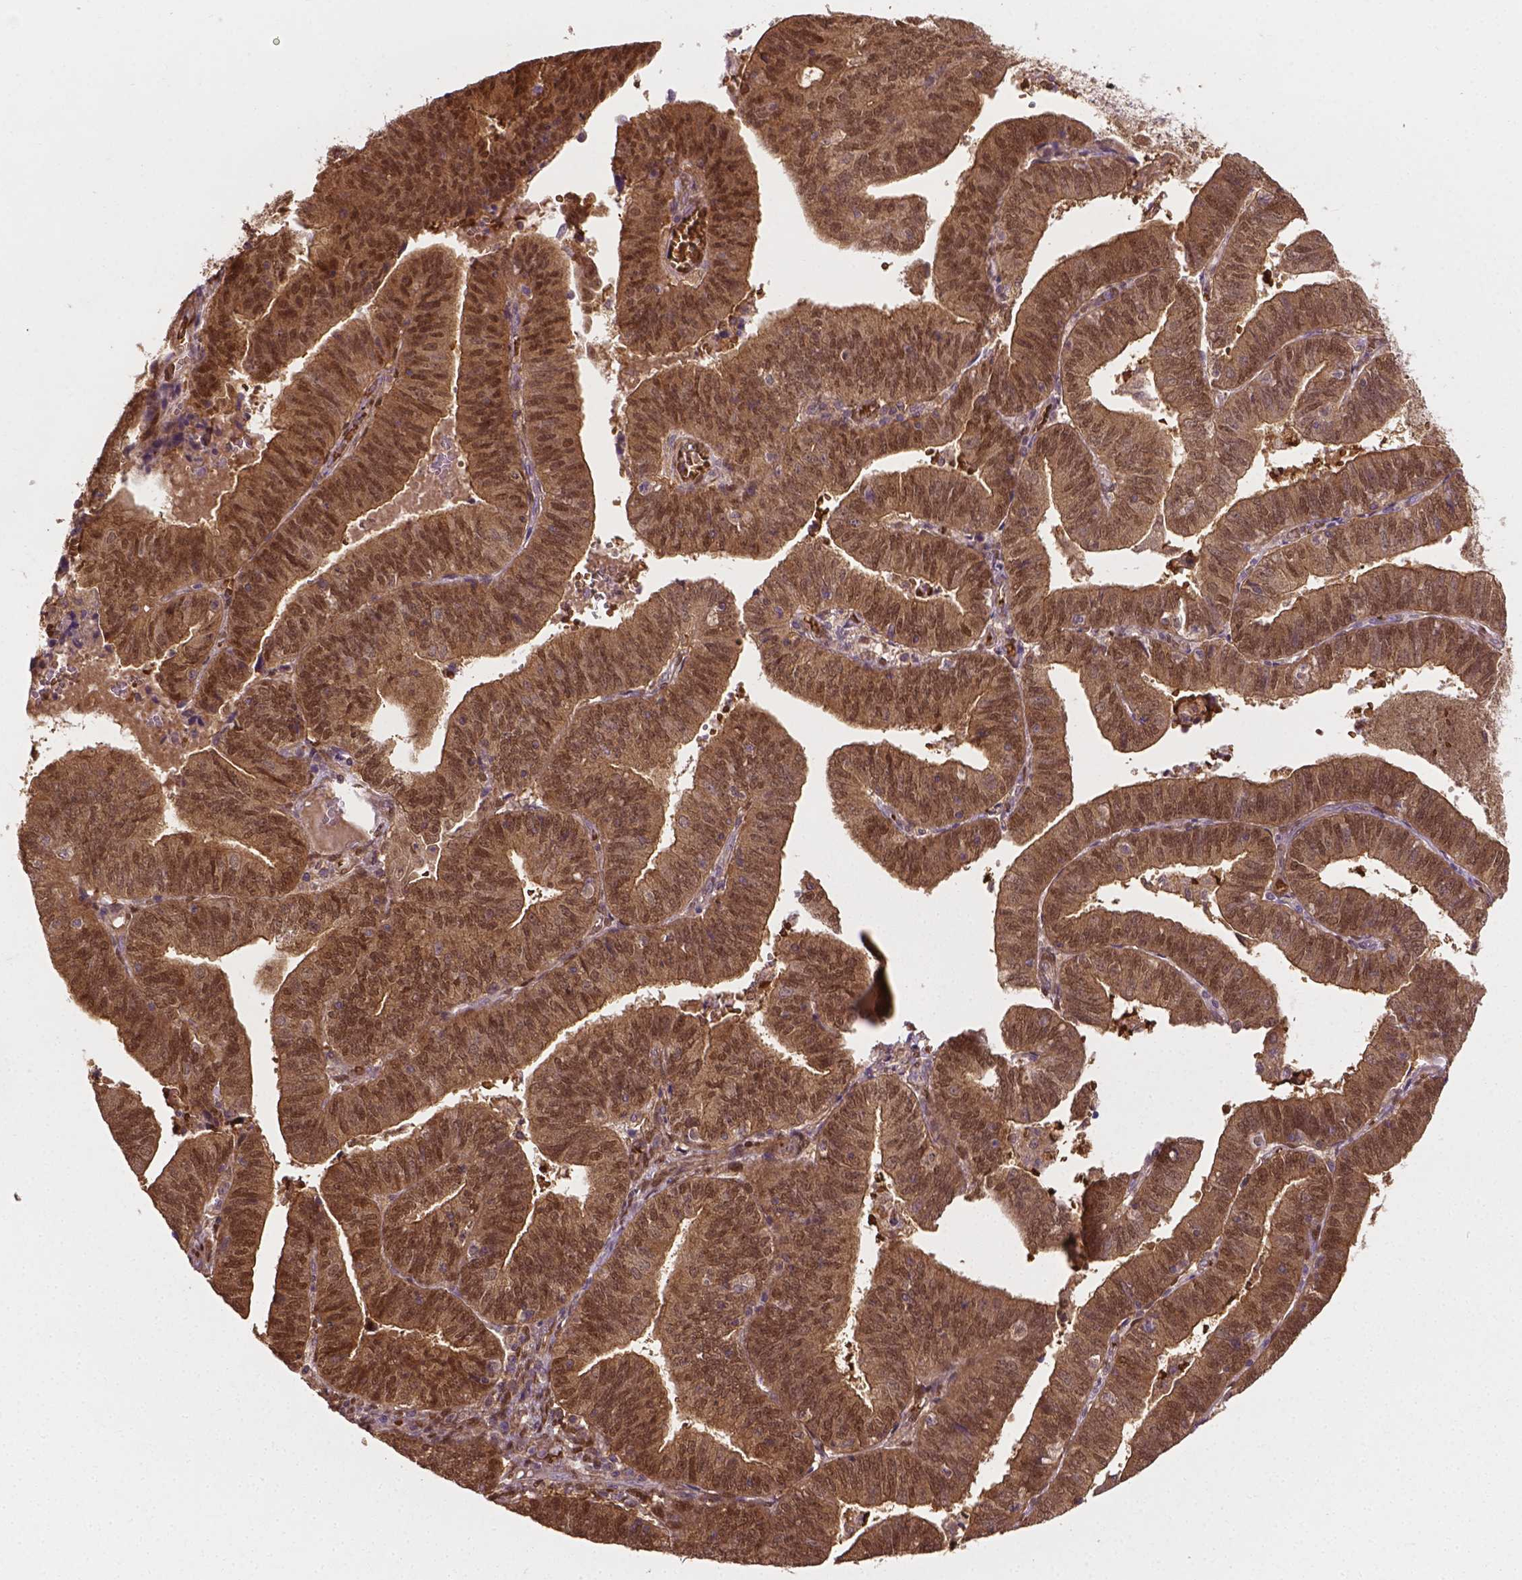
{"staining": {"intensity": "moderate", "quantity": ">75%", "location": "cytoplasmic/membranous,nuclear"}, "tissue": "endometrial cancer", "cell_type": "Tumor cells", "image_type": "cancer", "snomed": [{"axis": "morphology", "description": "Adenocarcinoma, NOS"}, {"axis": "topography", "description": "Endometrium"}], "caption": "This micrograph reveals immunohistochemistry (IHC) staining of endometrial cancer, with medium moderate cytoplasmic/membranous and nuclear positivity in approximately >75% of tumor cells.", "gene": "YAP1", "patient": {"sex": "female", "age": 82}}